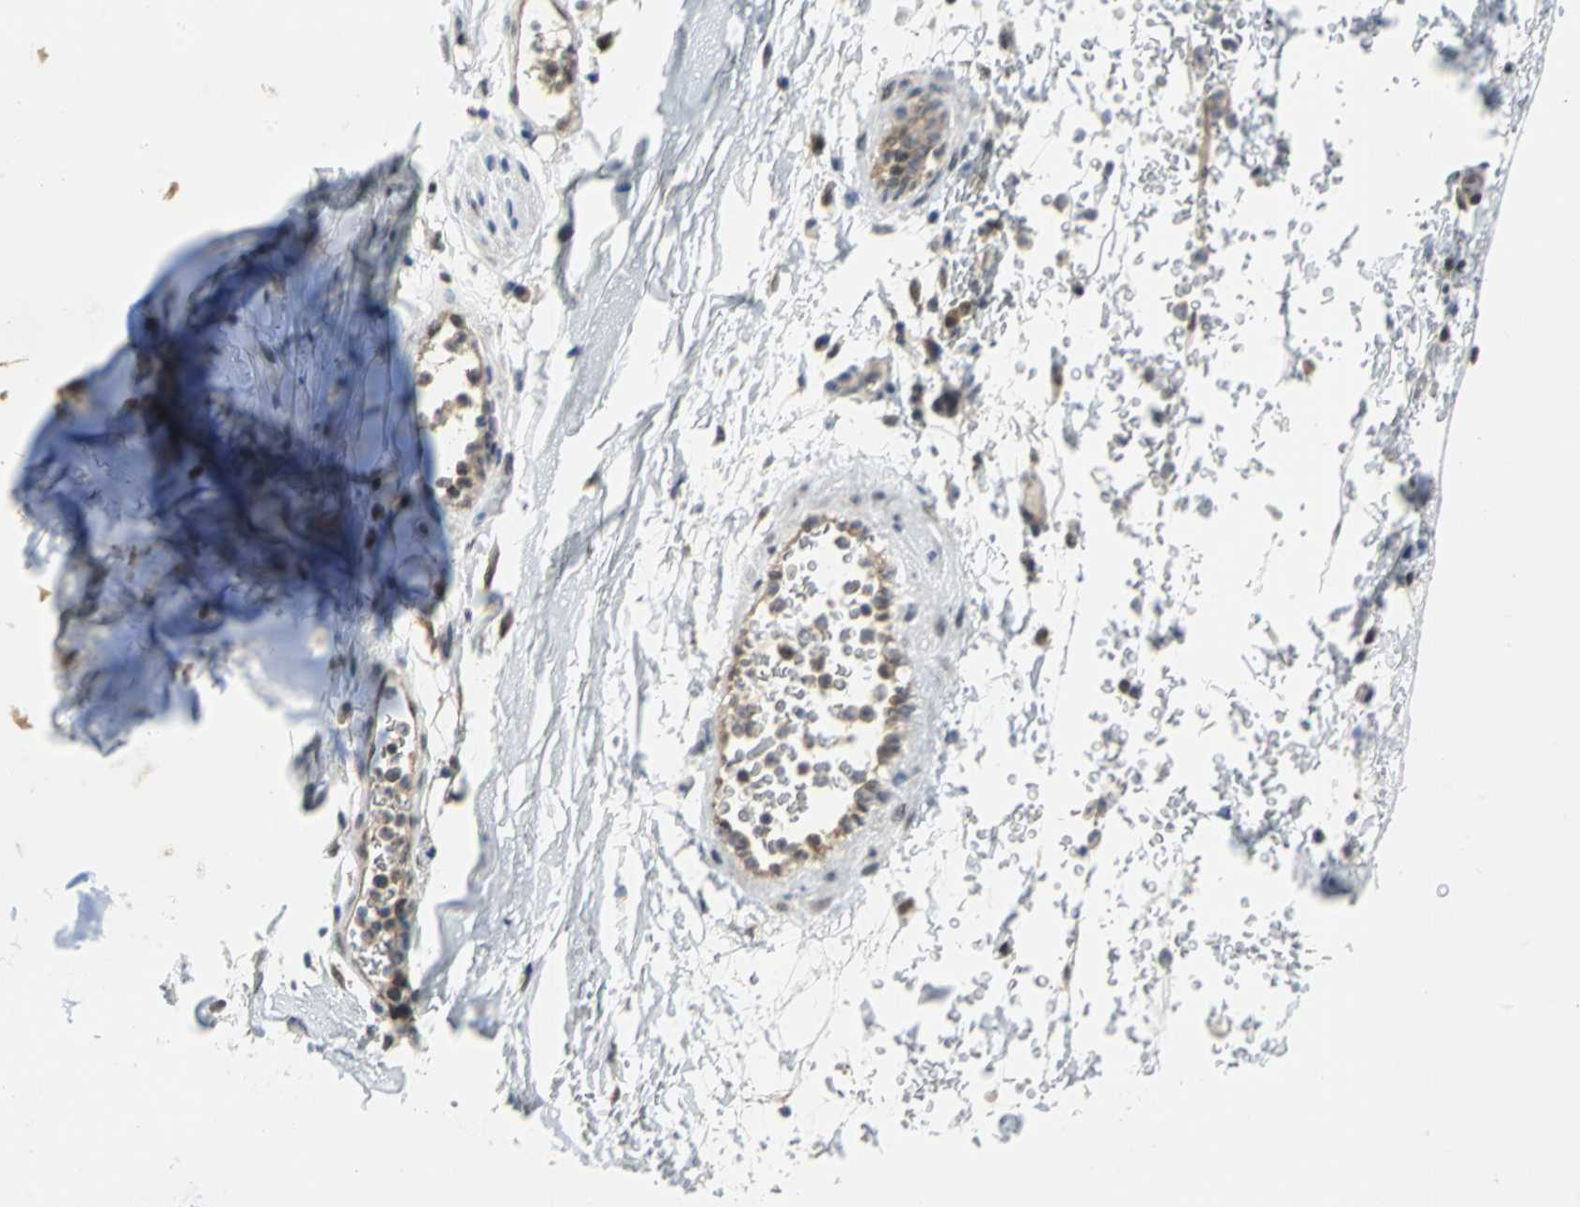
{"staining": {"intensity": "negative", "quantity": "none", "location": "none"}, "tissue": "adipose tissue", "cell_type": "Adipocytes", "image_type": "normal", "snomed": [{"axis": "morphology", "description": "Normal tissue, NOS"}, {"axis": "topography", "description": "Cartilage tissue"}, {"axis": "topography", "description": "Bronchus"}], "caption": "Protein analysis of benign adipose tissue demonstrates no significant staining in adipocytes. The staining is performed using DAB brown chromogen with nuclei counter-stained in using hematoxylin.", "gene": "PSMA4", "patient": {"sex": "female", "age": 73}}